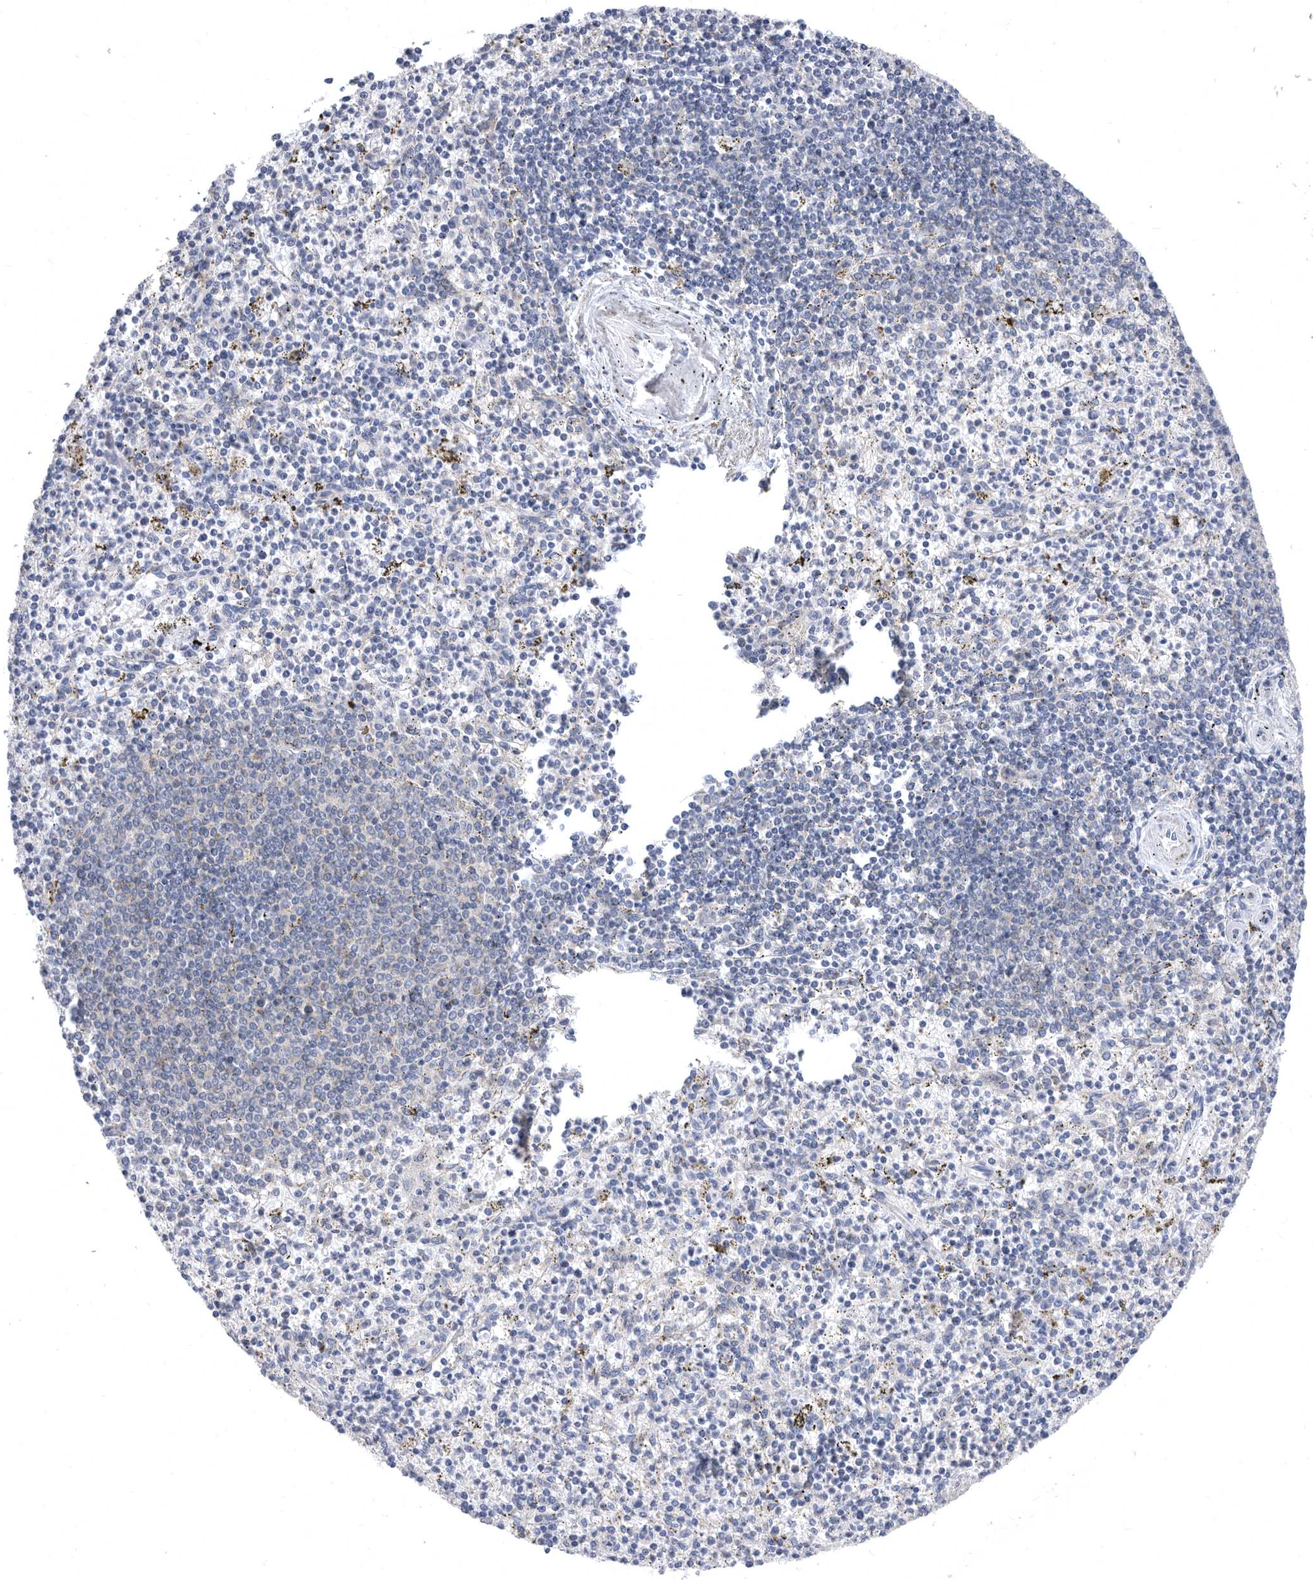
{"staining": {"intensity": "negative", "quantity": "none", "location": "none"}, "tissue": "spleen", "cell_type": "Cells in red pulp", "image_type": "normal", "snomed": [{"axis": "morphology", "description": "Normal tissue, NOS"}, {"axis": "topography", "description": "Spleen"}], "caption": "This is an immunohistochemistry photomicrograph of normal human spleen. There is no staining in cells in red pulp.", "gene": "CCT4", "patient": {"sex": "male", "age": 72}}